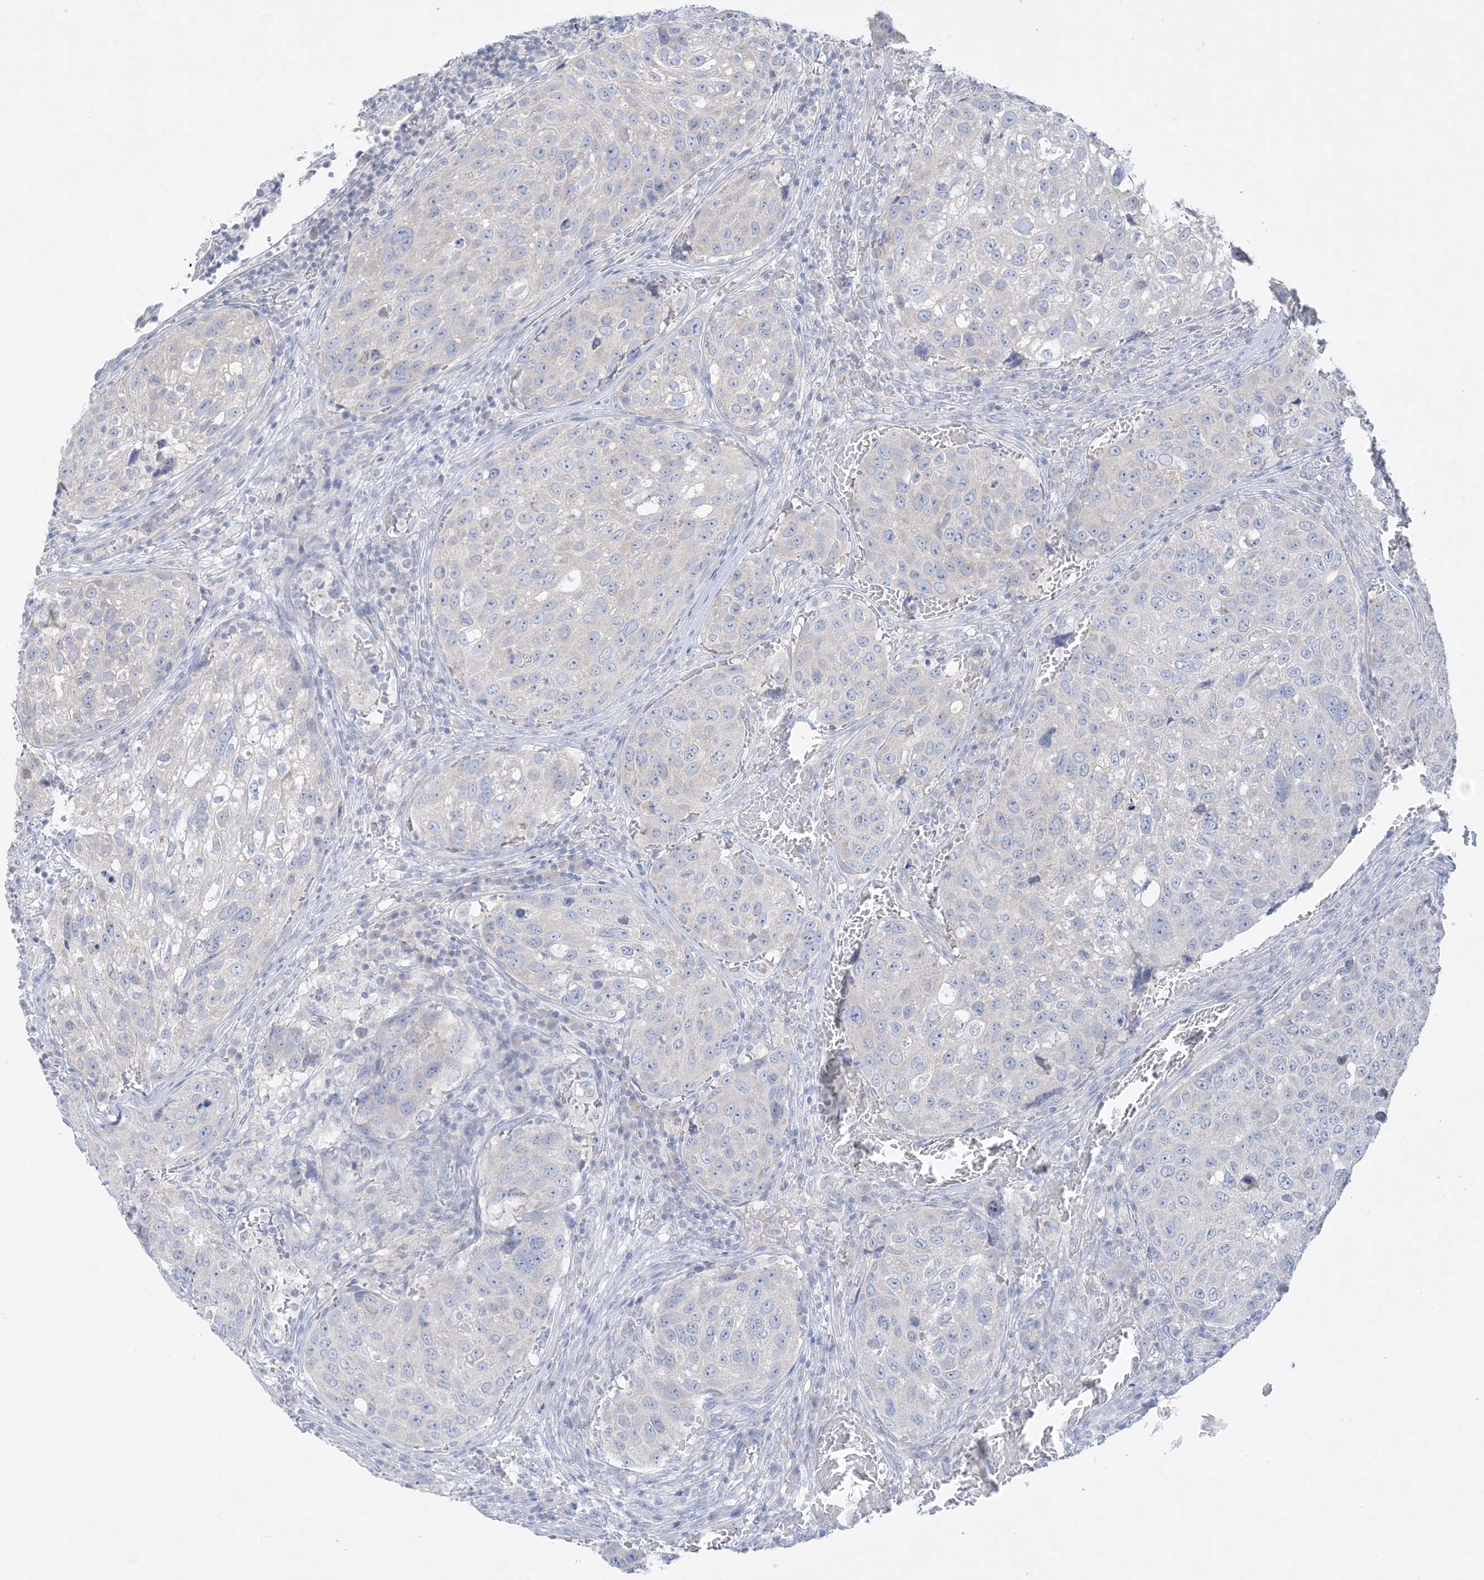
{"staining": {"intensity": "negative", "quantity": "none", "location": "none"}, "tissue": "urothelial cancer", "cell_type": "Tumor cells", "image_type": "cancer", "snomed": [{"axis": "morphology", "description": "Urothelial carcinoma, High grade"}, {"axis": "topography", "description": "Lymph node"}, {"axis": "topography", "description": "Urinary bladder"}], "caption": "This is a histopathology image of immunohistochemistry staining of high-grade urothelial carcinoma, which shows no staining in tumor cells.", "gene": "FAM184A", "patient": {"sex": "male", "age": 51}}